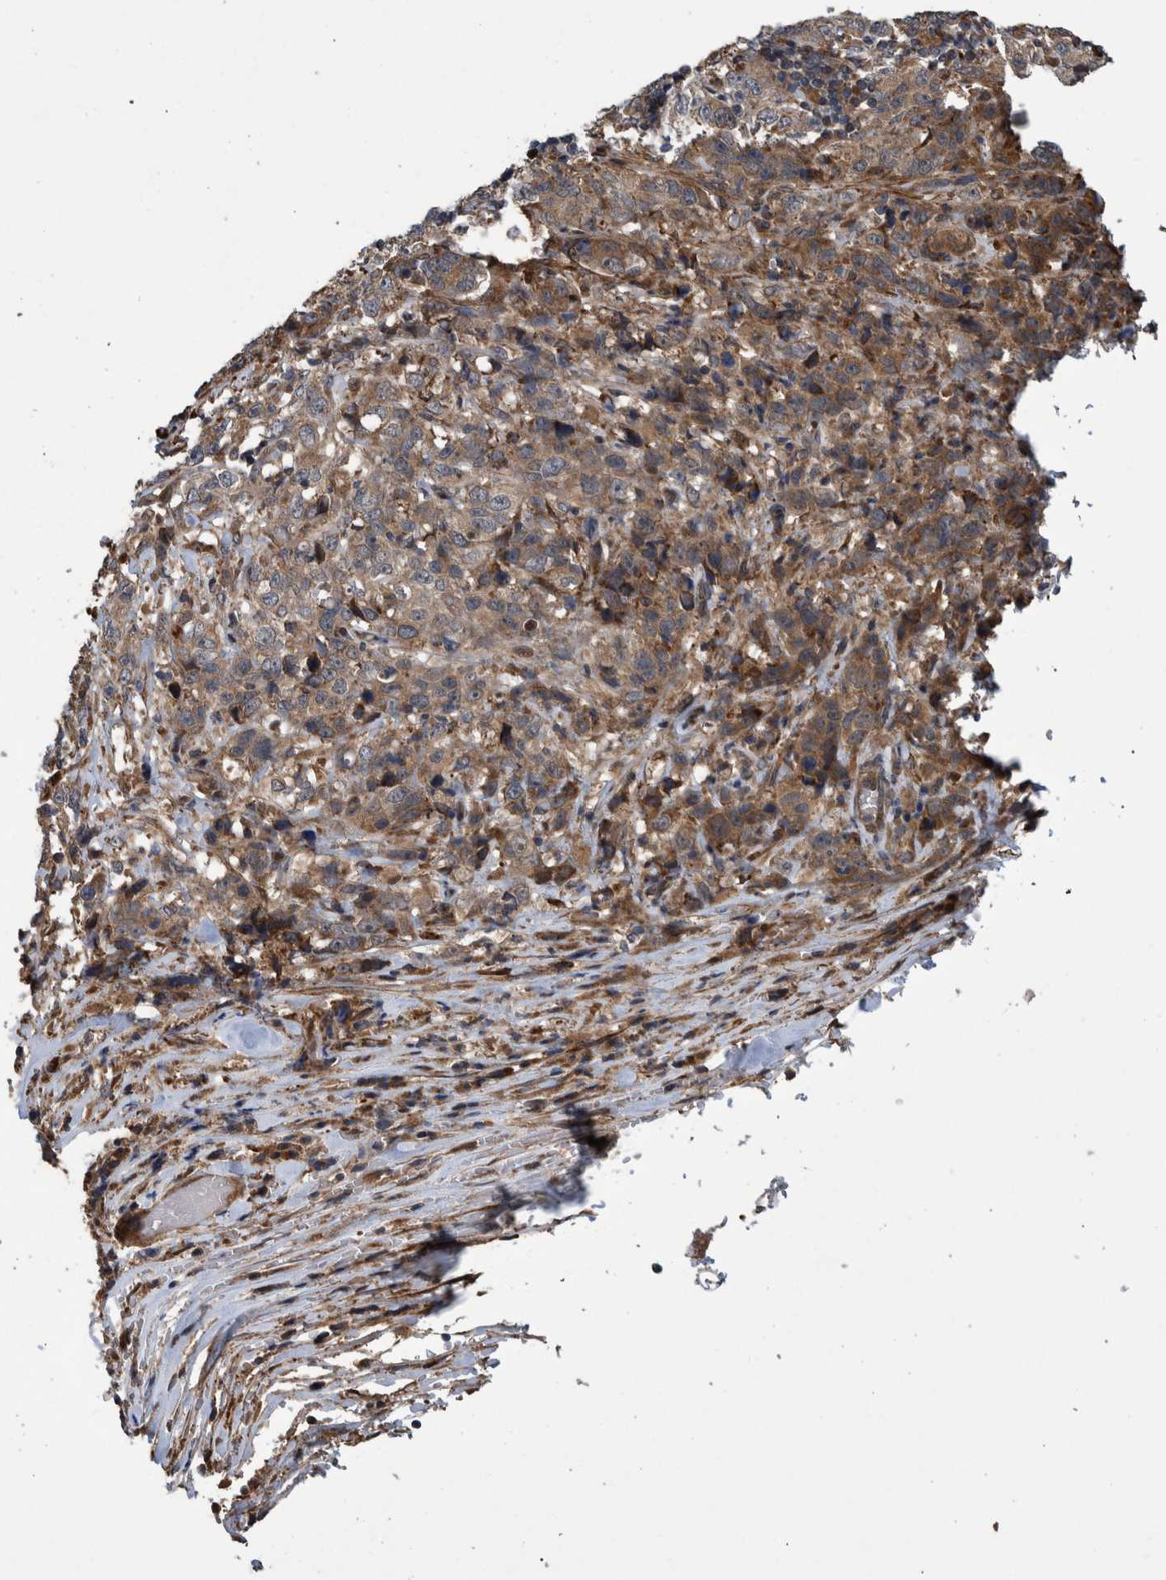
{"staining": {"intensity": "weak", "quantity": ">75%", "location": "cytoplasmic/membranous"}, "tissue": "stomach cancer", "cell_type": "Tumor cells", "image_type": "cancer", "snomed": [{"axis": "morphology", "description": "Adenocarcinoma, NOS"}, {"axis": "topography", "description": "Stomach"}], "caption": "Immunohistochemistry (IHC) staining of stomach adenocarcinoma, which reveals low levels of weak cytoplasmic/membranous staining in about >75% of tumor cells indicating weak cytoplasmic/membranous protein positivity. The staining was performed using DAB (3,3'-diaminobenzidine) (brown) for protein detection and nuclei were counterstained in hematoxylin (blue).", "gene": "B3GNTL1", "patient": {"sex": "male", "age": 48}}